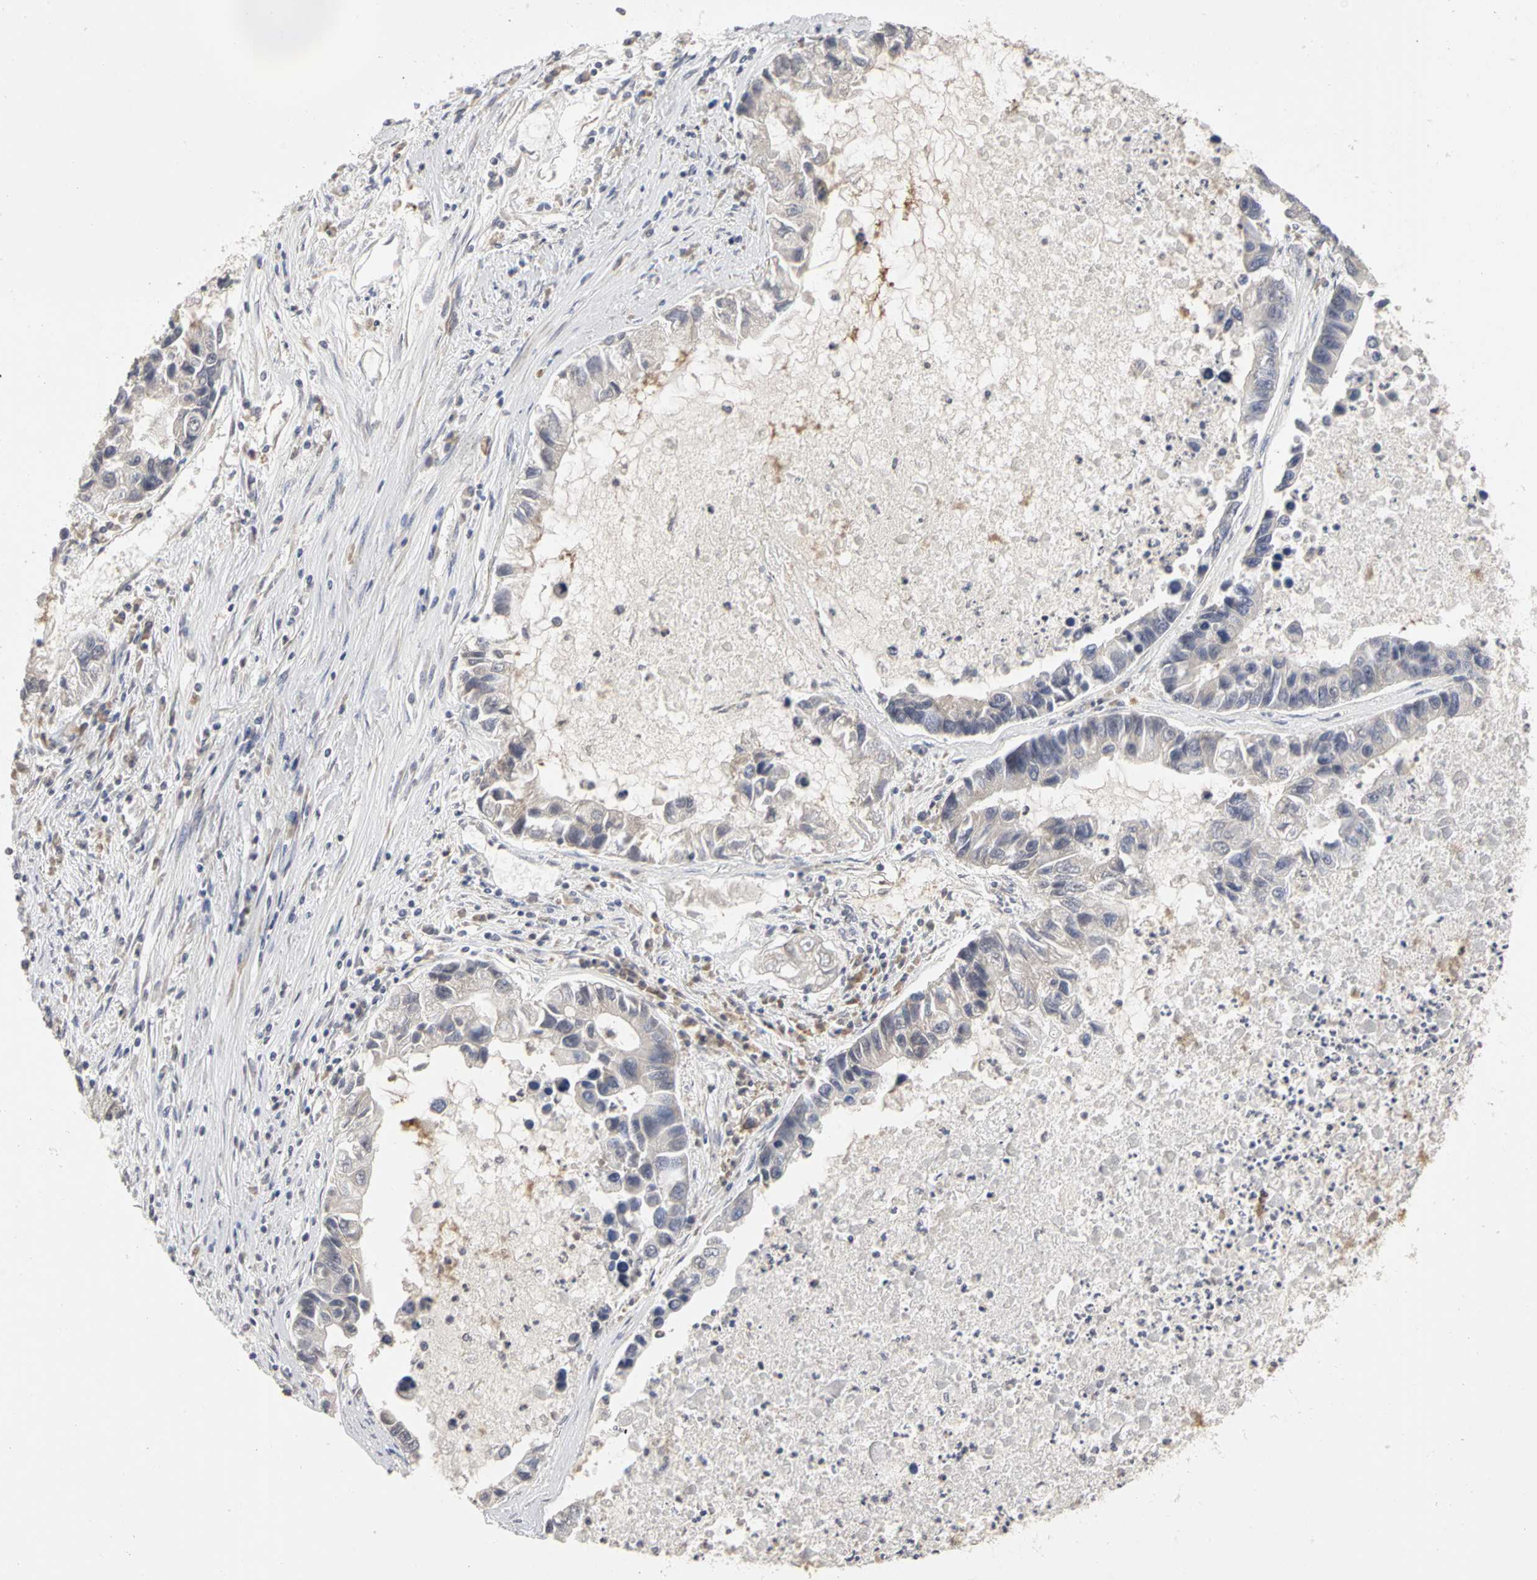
{"staining": {"intensity": "negative", "quantity": "none", "location": "none"}, "tissue": "lung cancer", "cell_type": "Tumor cells", "image_type": "cancer", "snomed": [{"axis": "morphology", "description": "Adenocarcinoma, NOS"}, {"axis": "topography", "description": "Lung"}], "caption": "Tumor cells are negative for brown protein staining in lung cancer (adenocarcinoma). (Stains: DAB (3,3'-diaminobenzidine) immunohistochemistry (IHC) with hematoxylin counter stain, Microscopy: brightfield microscopy at high magnification).", "gene": "IRAK1", "patient": {"sex": "female", "age": 51}}